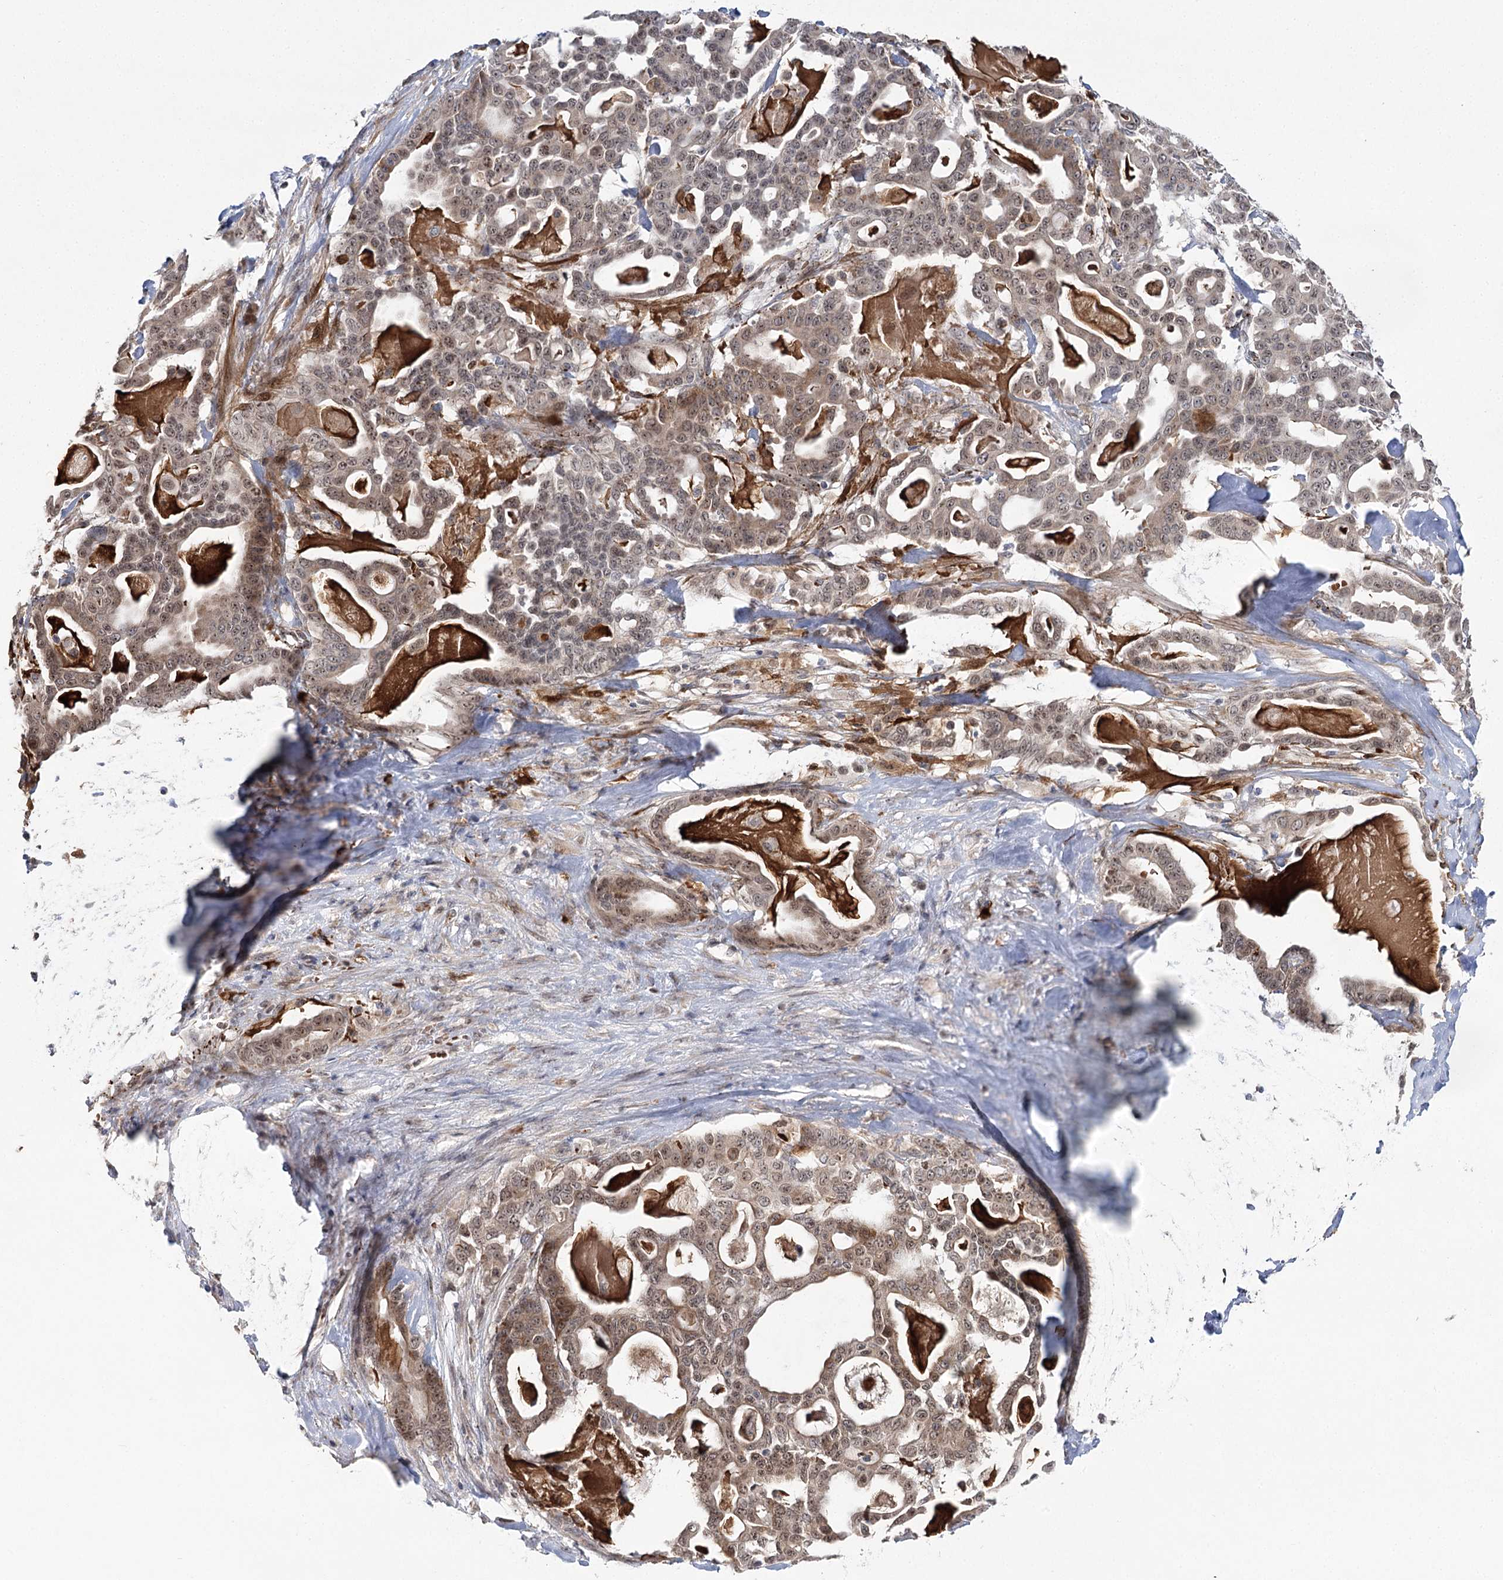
{"staining": {"intensity": "weak", "quantity": ">75%", "location": "cytoplasmic/membranous,nuclear"}, "tissue": "pancreatic cancer", "cell_type": "Tumor cells", "image_type": "cancer", "snomed": [{"axis": "morphology", "description": "Adenocarcinoma, NOS"}, {"axis": "topography", "description": "Pancreas"}], "caption": "Adenocarcinoma (pancreatic) stained with a brown dye demonstrates weak cytoplasmic/membranous and nuclear positive expression in approximately >75% of tumor cells.", "gene": "WDR36", "patient": {"sex": "male", "age": 63}}